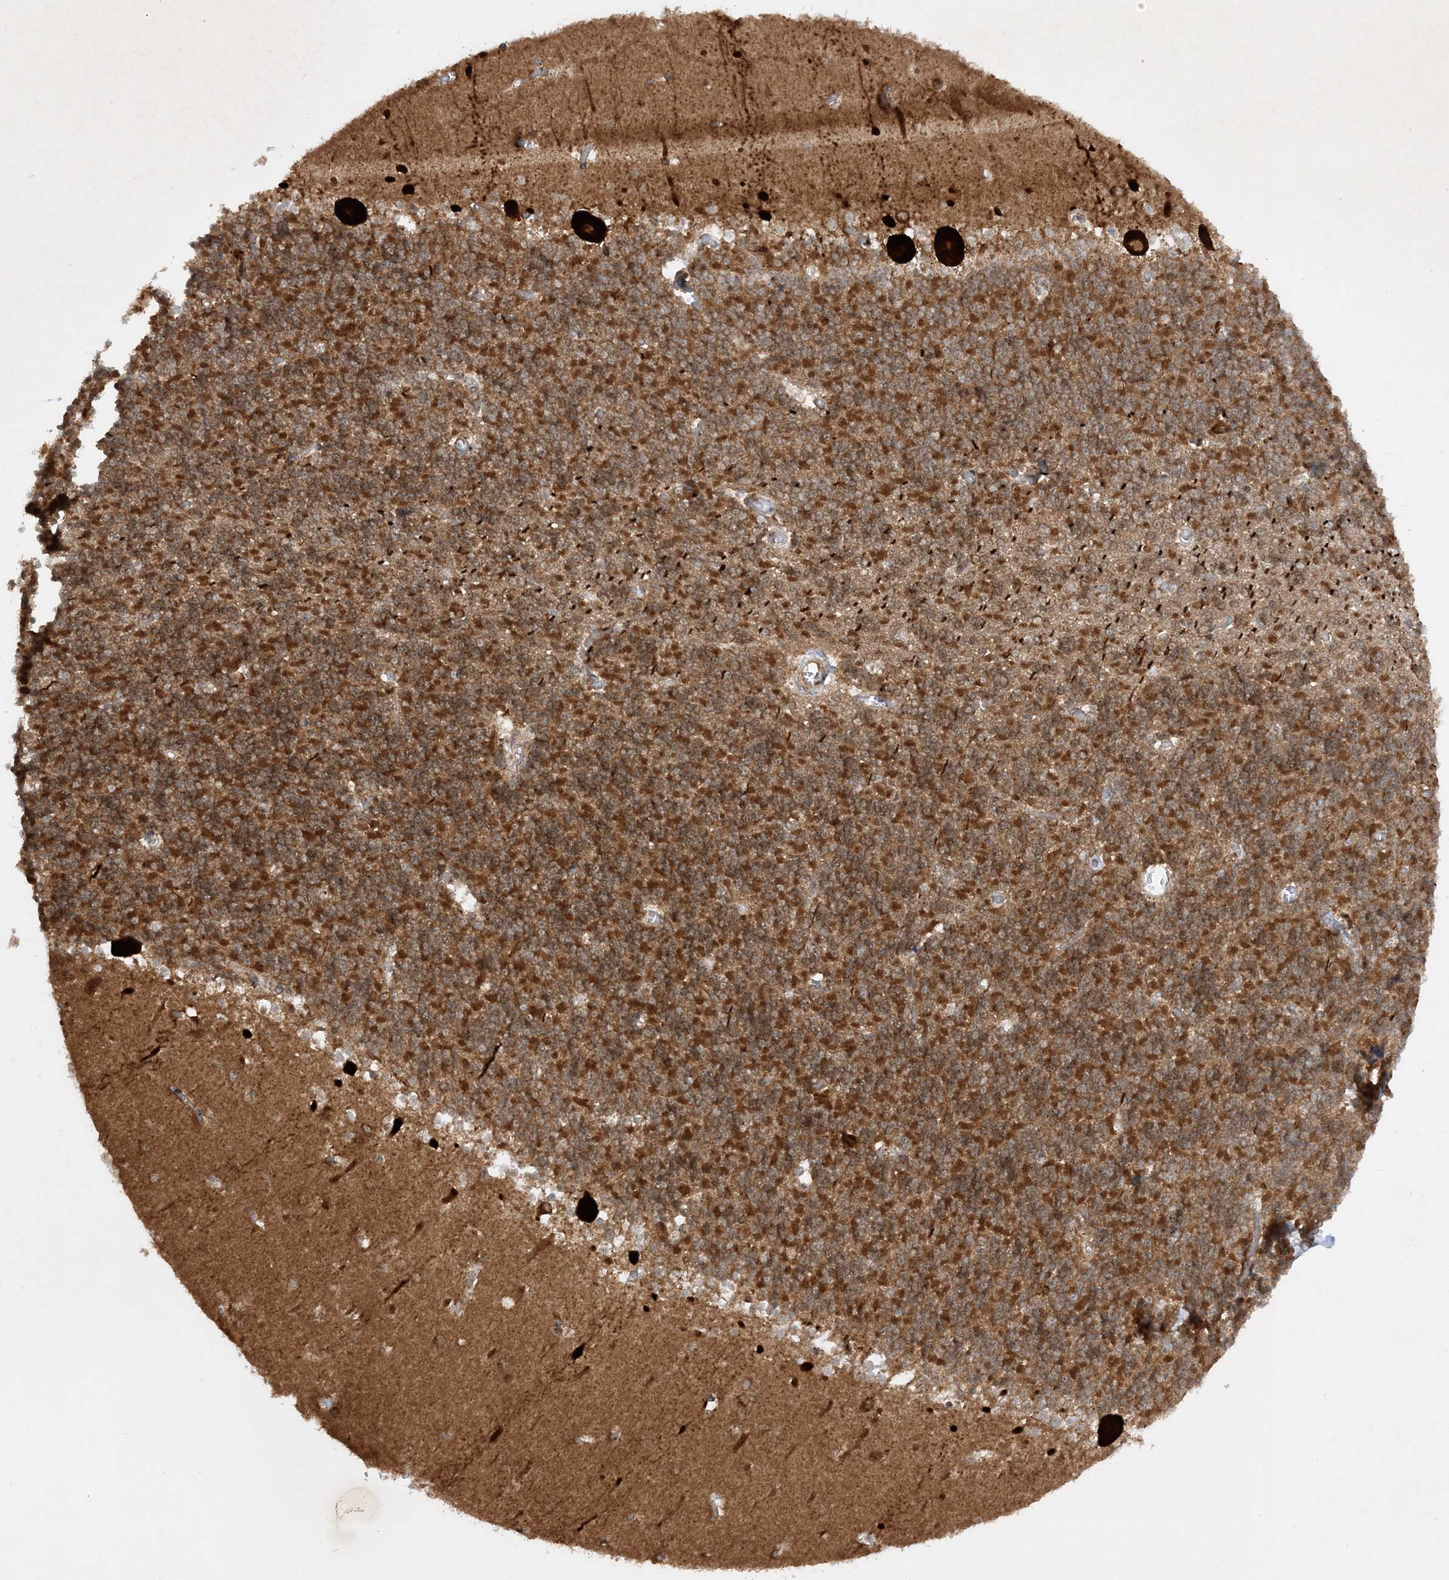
{"staining": {"intensity": "moderate", "quantity": ">75%", "location": "cytoplasmic/membranous"}, "tissue": "cerebellum", "cell_type": "Cells in granular layer", "image_type": "normal", "snomed": [{"axis": "morphology", "description": "Normal tissue, NOS"}, {"axis": "topography", "description": "Cerebellum"}], "caption": "This micrograph reveals IHC staining of benign human cerebellum, with medium moderate cytoplasmic/membranous positivity in about >75% of cells in granular layer.", "gene": "NDUFAF3", "patient": {"sex": "male", "age": 37}}